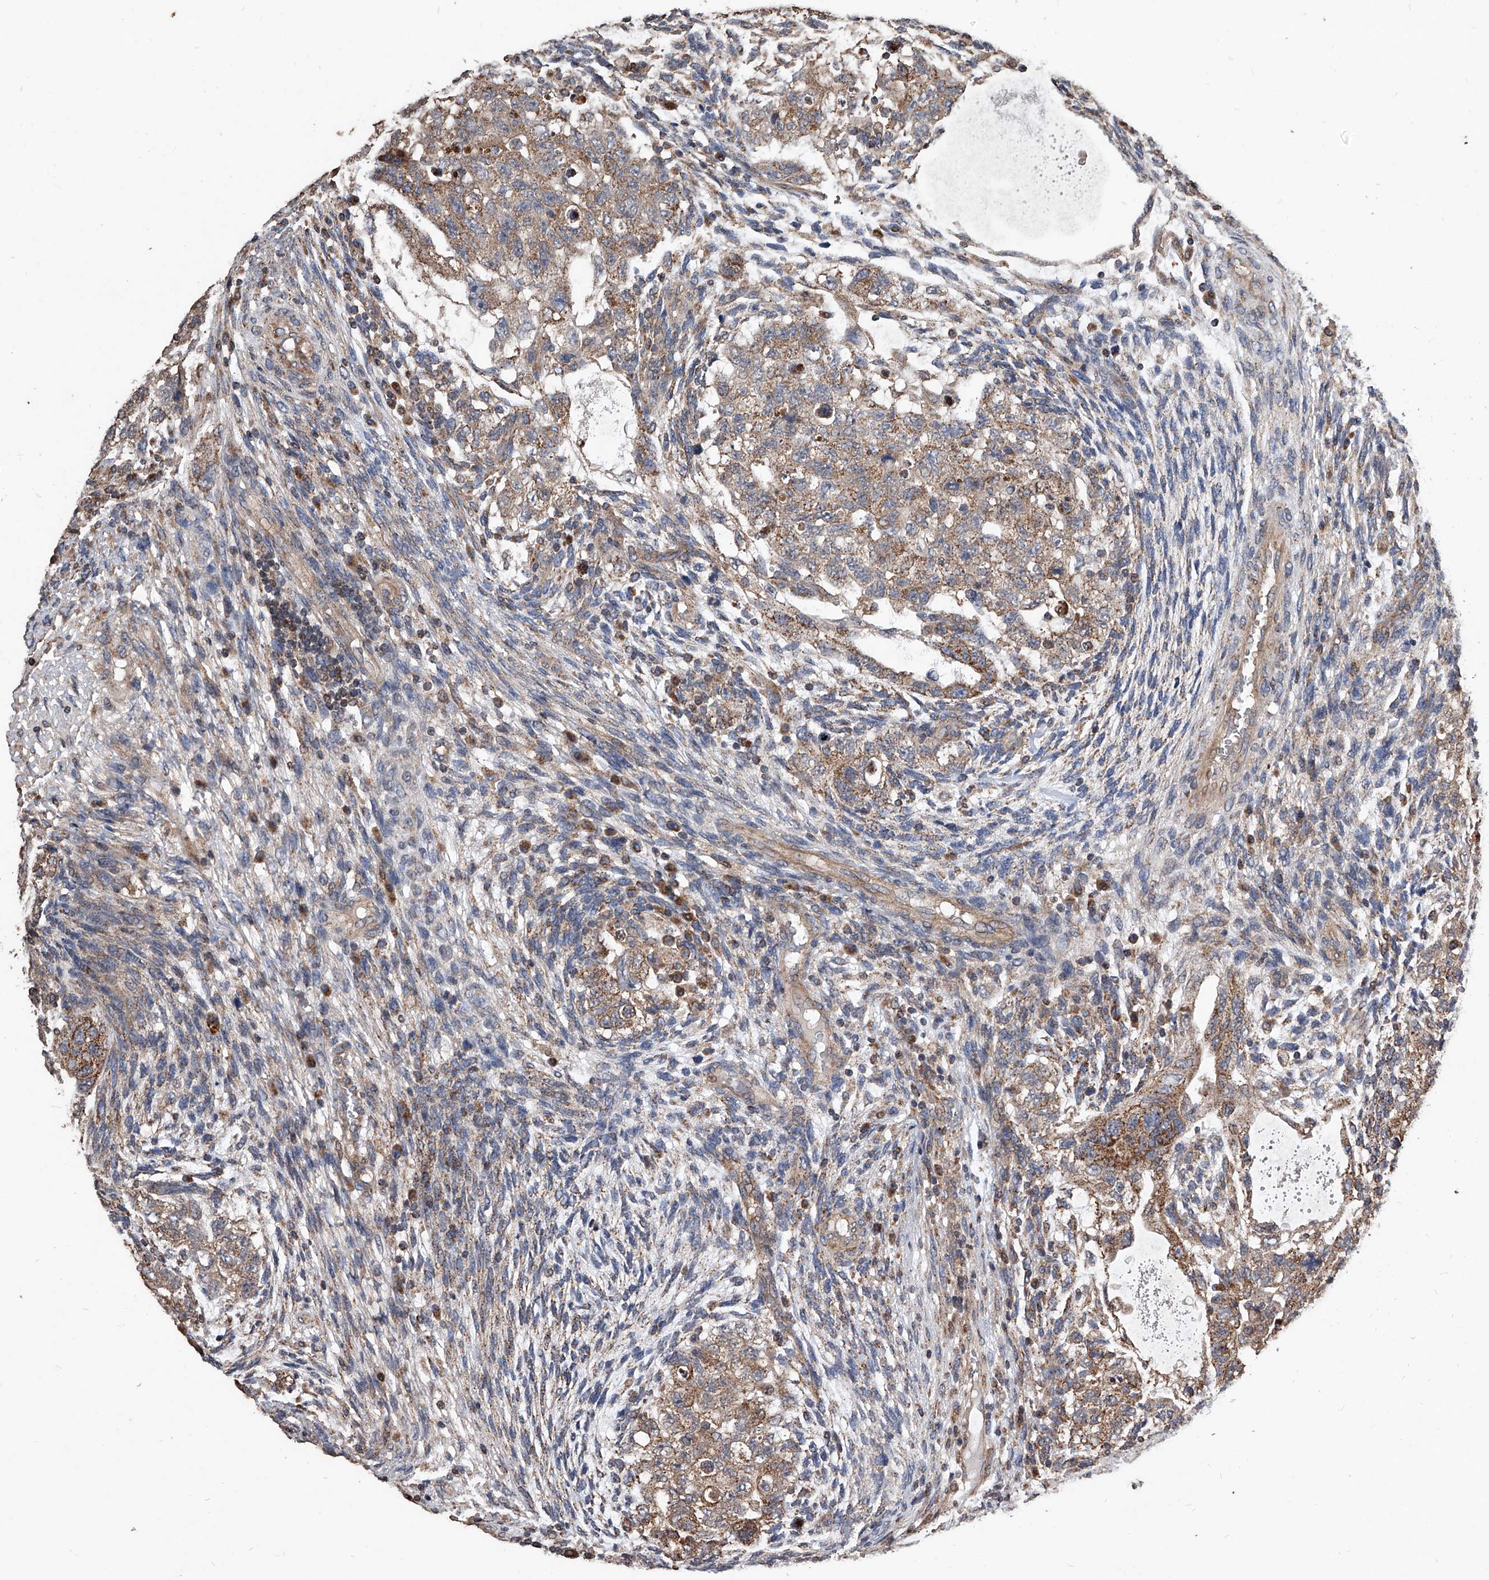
{"staining": {"intensity": "moderate", "quantity": ">75%", "location": "cytoplasmic/membranous"}, "tissue": "testis cancer", "cell_type": "Tumor cells", "image_type": "cancer", "snomed": [{"axis": "morphology", "description": "Carcinoma, Embryonal, NOS"}, {"axis": "topography", "description": "Testis"}], "caption": "Moderate cytoplasmic/membranous staining is identified in approximately >75% of tumor cells in embryonal carcinoma (testis).", "gene": "LTV1", "patient": {"sex": "male", "age": 36}}